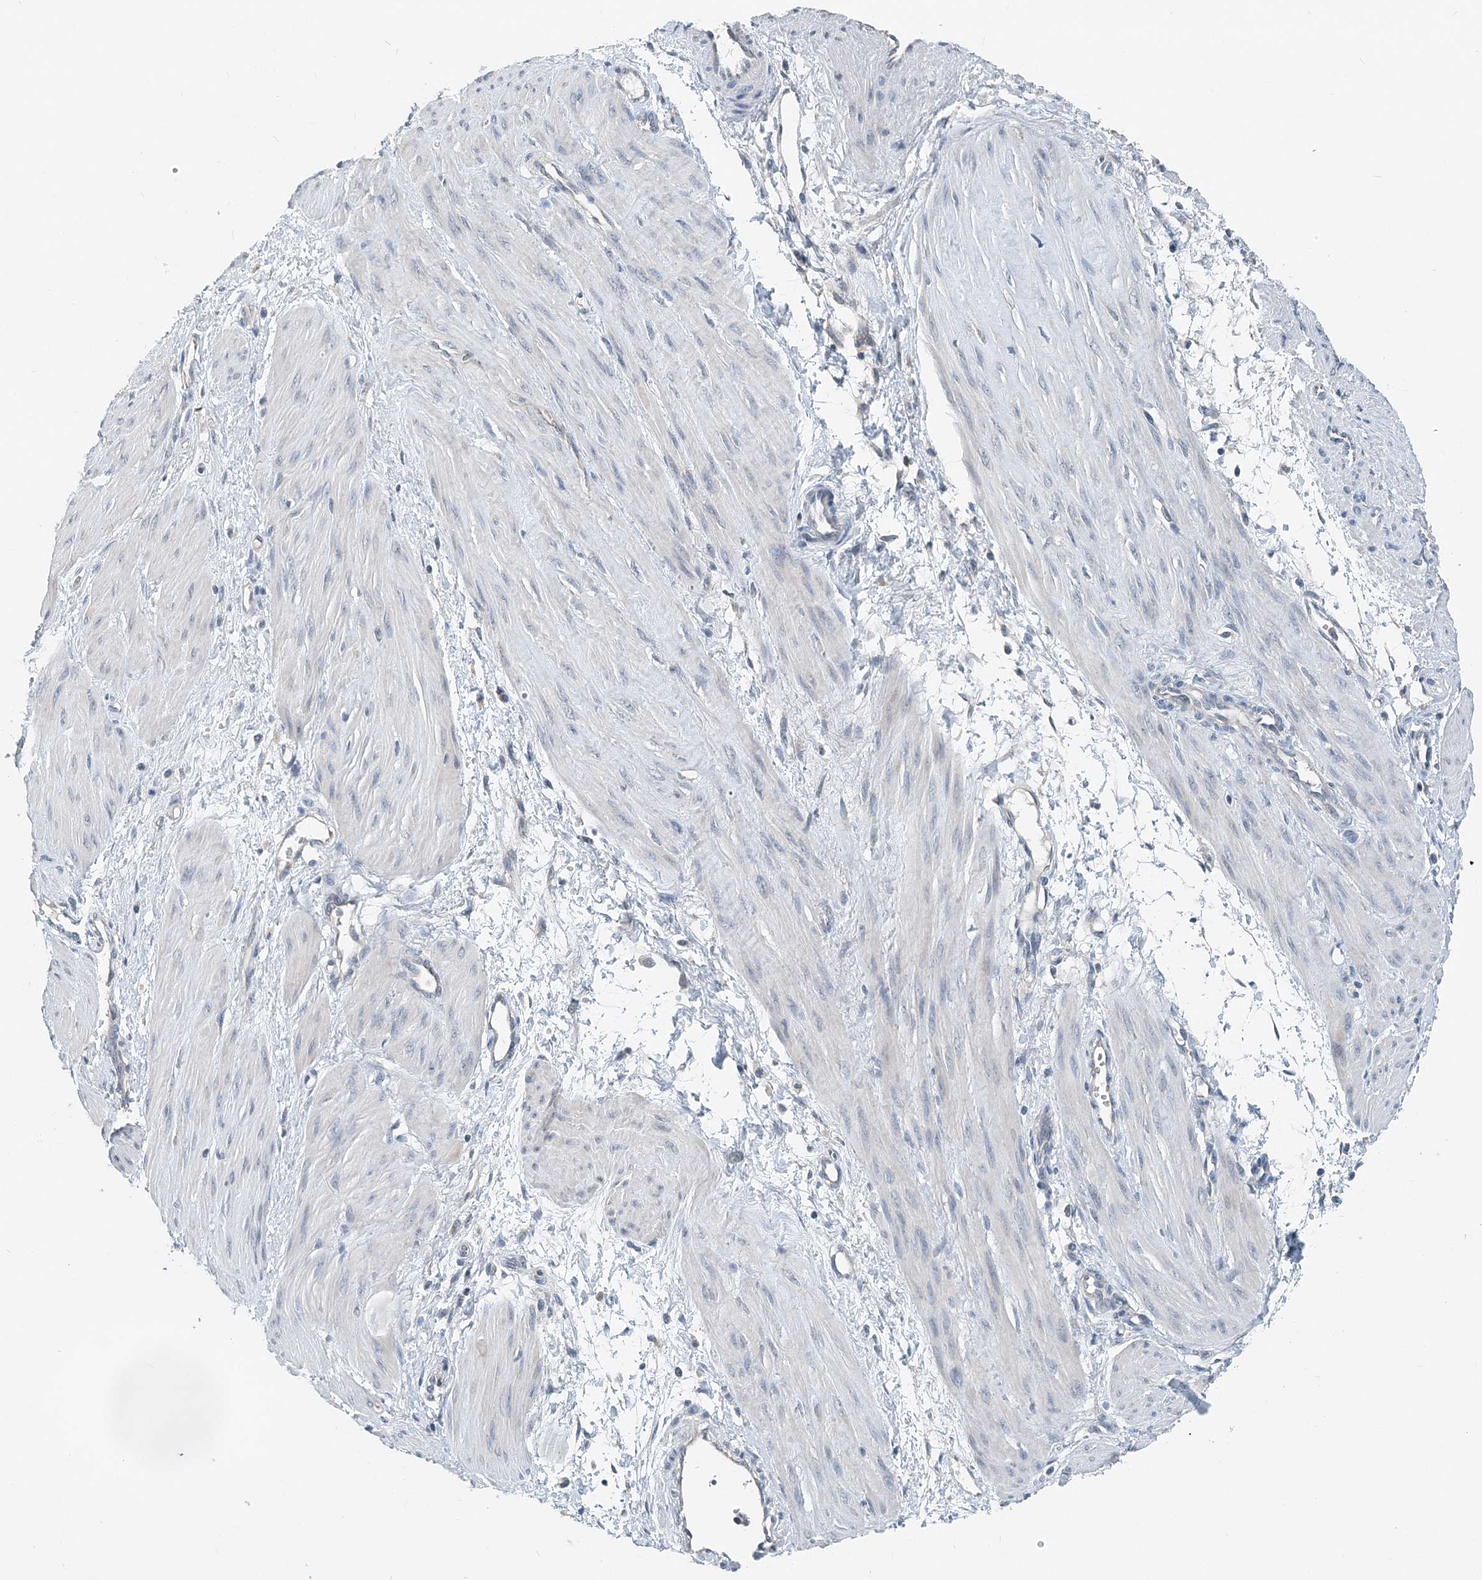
{"staining": {"intensity": "negative", "quantity": "none", "location": "none"}, "tissue": "smooth muscle", "cell_type": "Smooth muscle cells", "image_type": "normal", "snomed": [{"axis": "morphology", "description": "Normal tissue, NOS"}, {"axis": "topography", "description": "Endometrium"}], "caption": "An immunohistochemistry image of normal smooth muscle is shown. There is no staining in smooth muscle cells of smooth muscle.", "gene": "EEF1A2", "patient": {"sex": "female", "age": 33}}